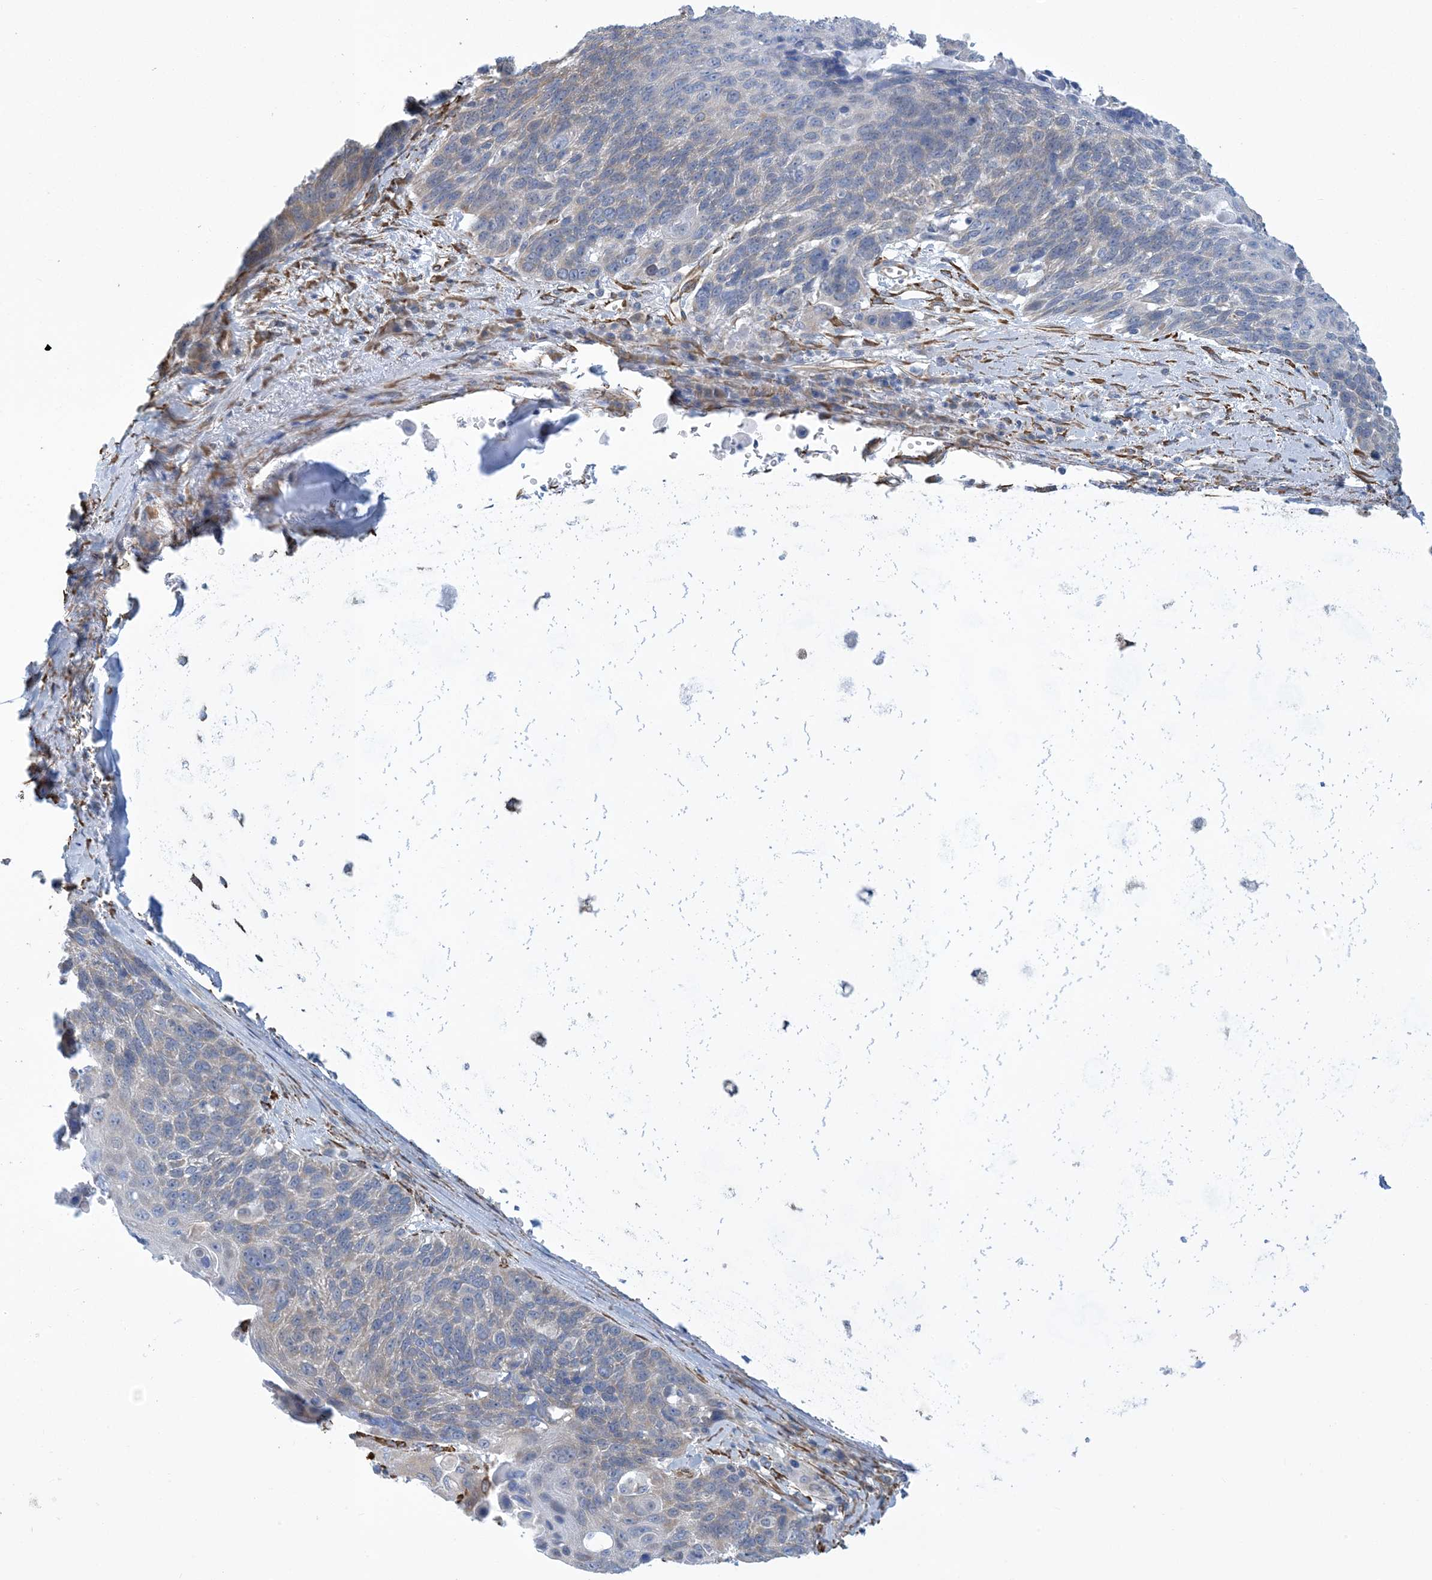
{"staining": {"intensity": "negative", "quantity": "none", "location": "none"}, "tissue": "lung cancer", "cell_type": "Tumor cells", "image_type": "cancer", "snomed": [{"axis": "morphology", "description": "Squamous cell carcinoma, NOS"}, {"axis": "topography", "description": "Lung"}], "caption": "DAB immunohistochemical staining of lung cancer exhibits no significant positivity in tumor cells. (DAB (3,3'-diaminobenzidine) IHC with hematoxylin counter stain).", "gene": "CCDC14", "patient": {"sex": "male", "age": 66}}